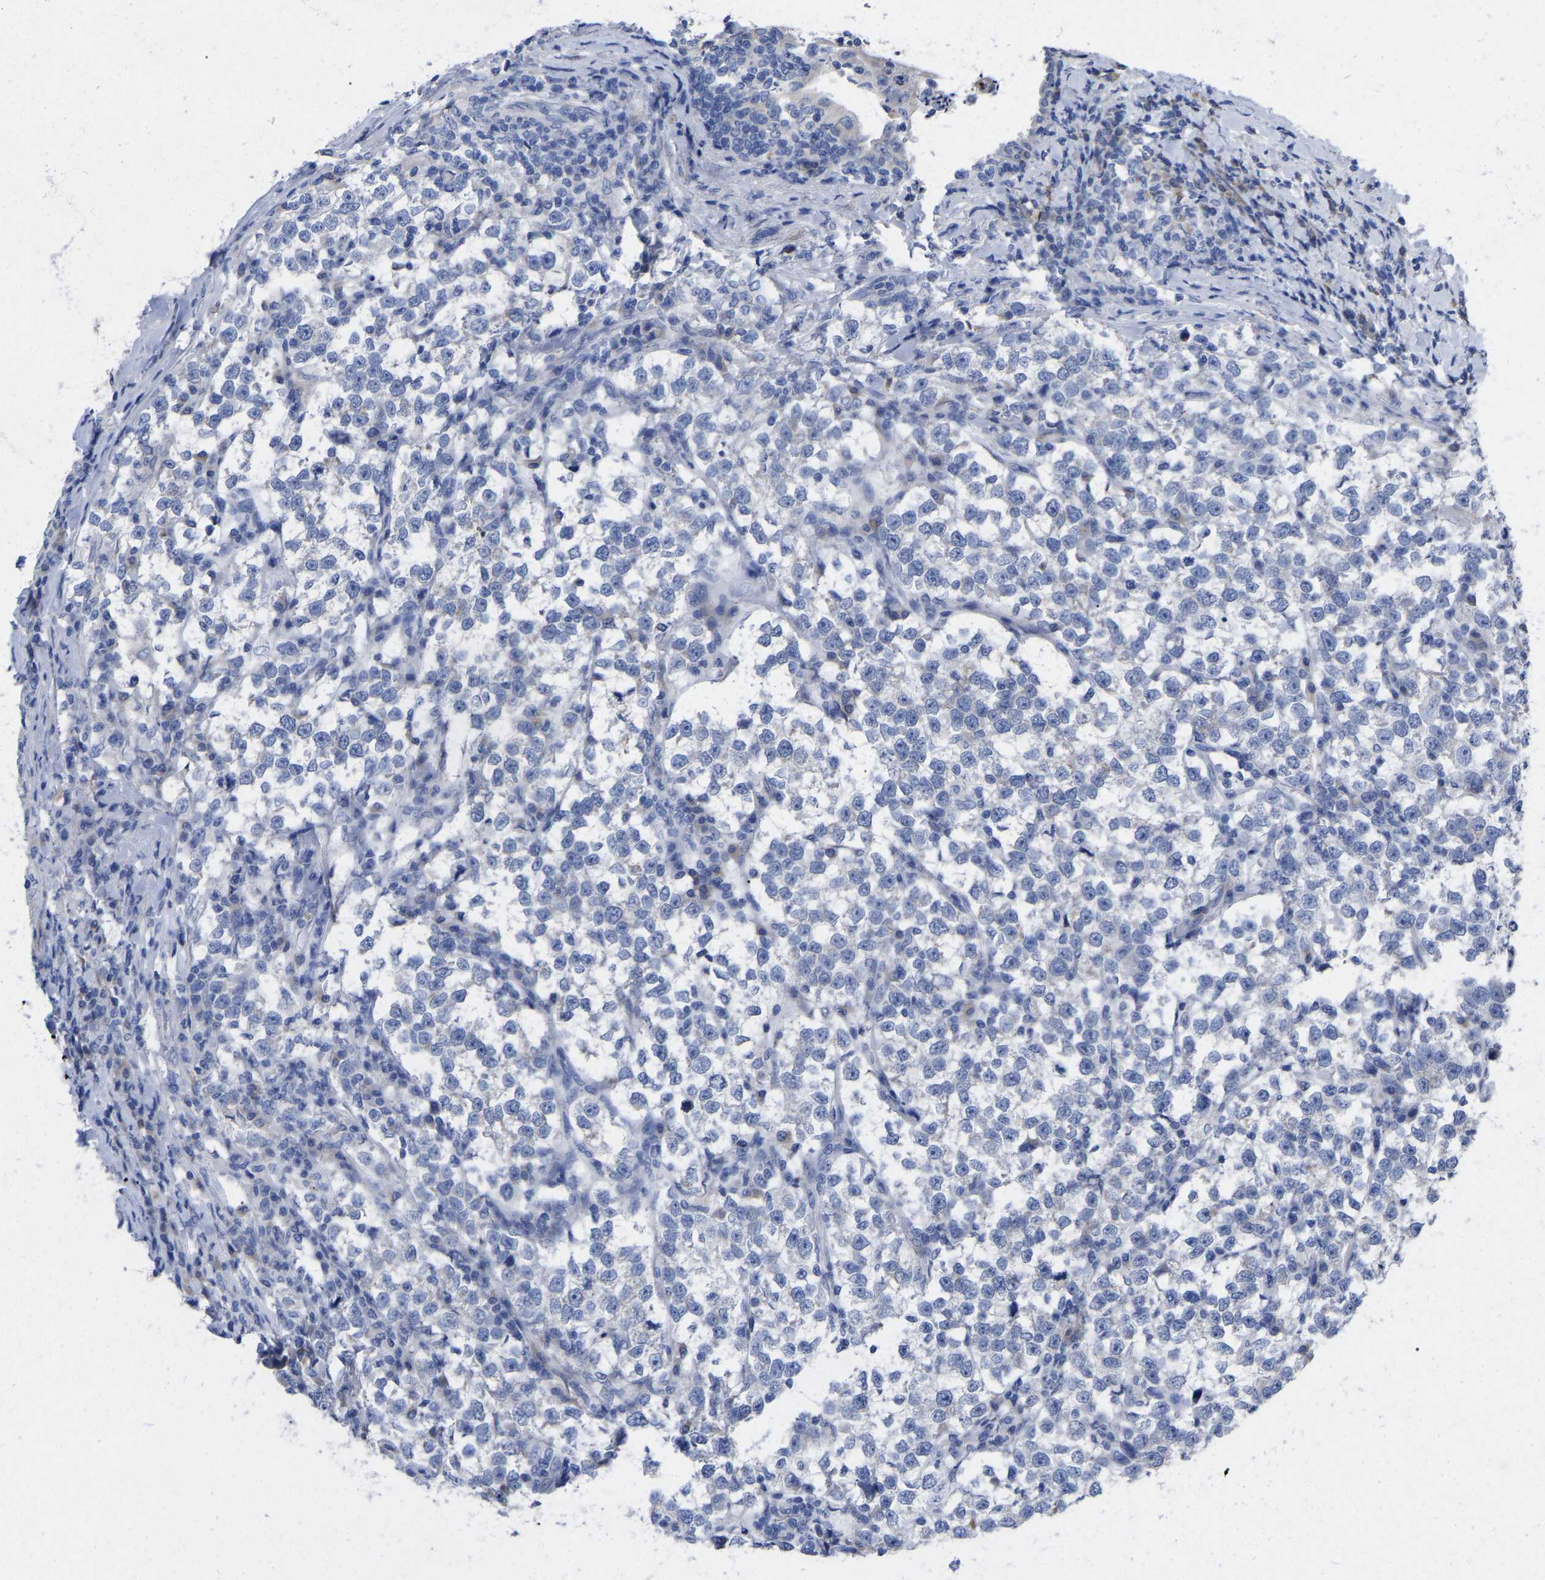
{"staining": {"intensity": "negative", "quantity": "none", "location": "none"}, "tissue": "testis cancer", "cell_type": "Tumor cells", "image_type": "cancer", "snomed": [{"axis": "morphology", "description": "Normal tissue, NOS"}, {"axis": "morphology", "description": "Seminoma, NOS"}, {"axis": "topography", "description": "Testis"}], "caption": "Testis seminoma was stained to show a protein in brown. There is no significant positivity in tumor cells. (Stains: DAB immunohistochemistry with hematoxylin counter stain, Microscopy: brightfield microscopy at high magnification).", "gene": "STRIP2", "patient": {"sex": "male", "age": 43}}